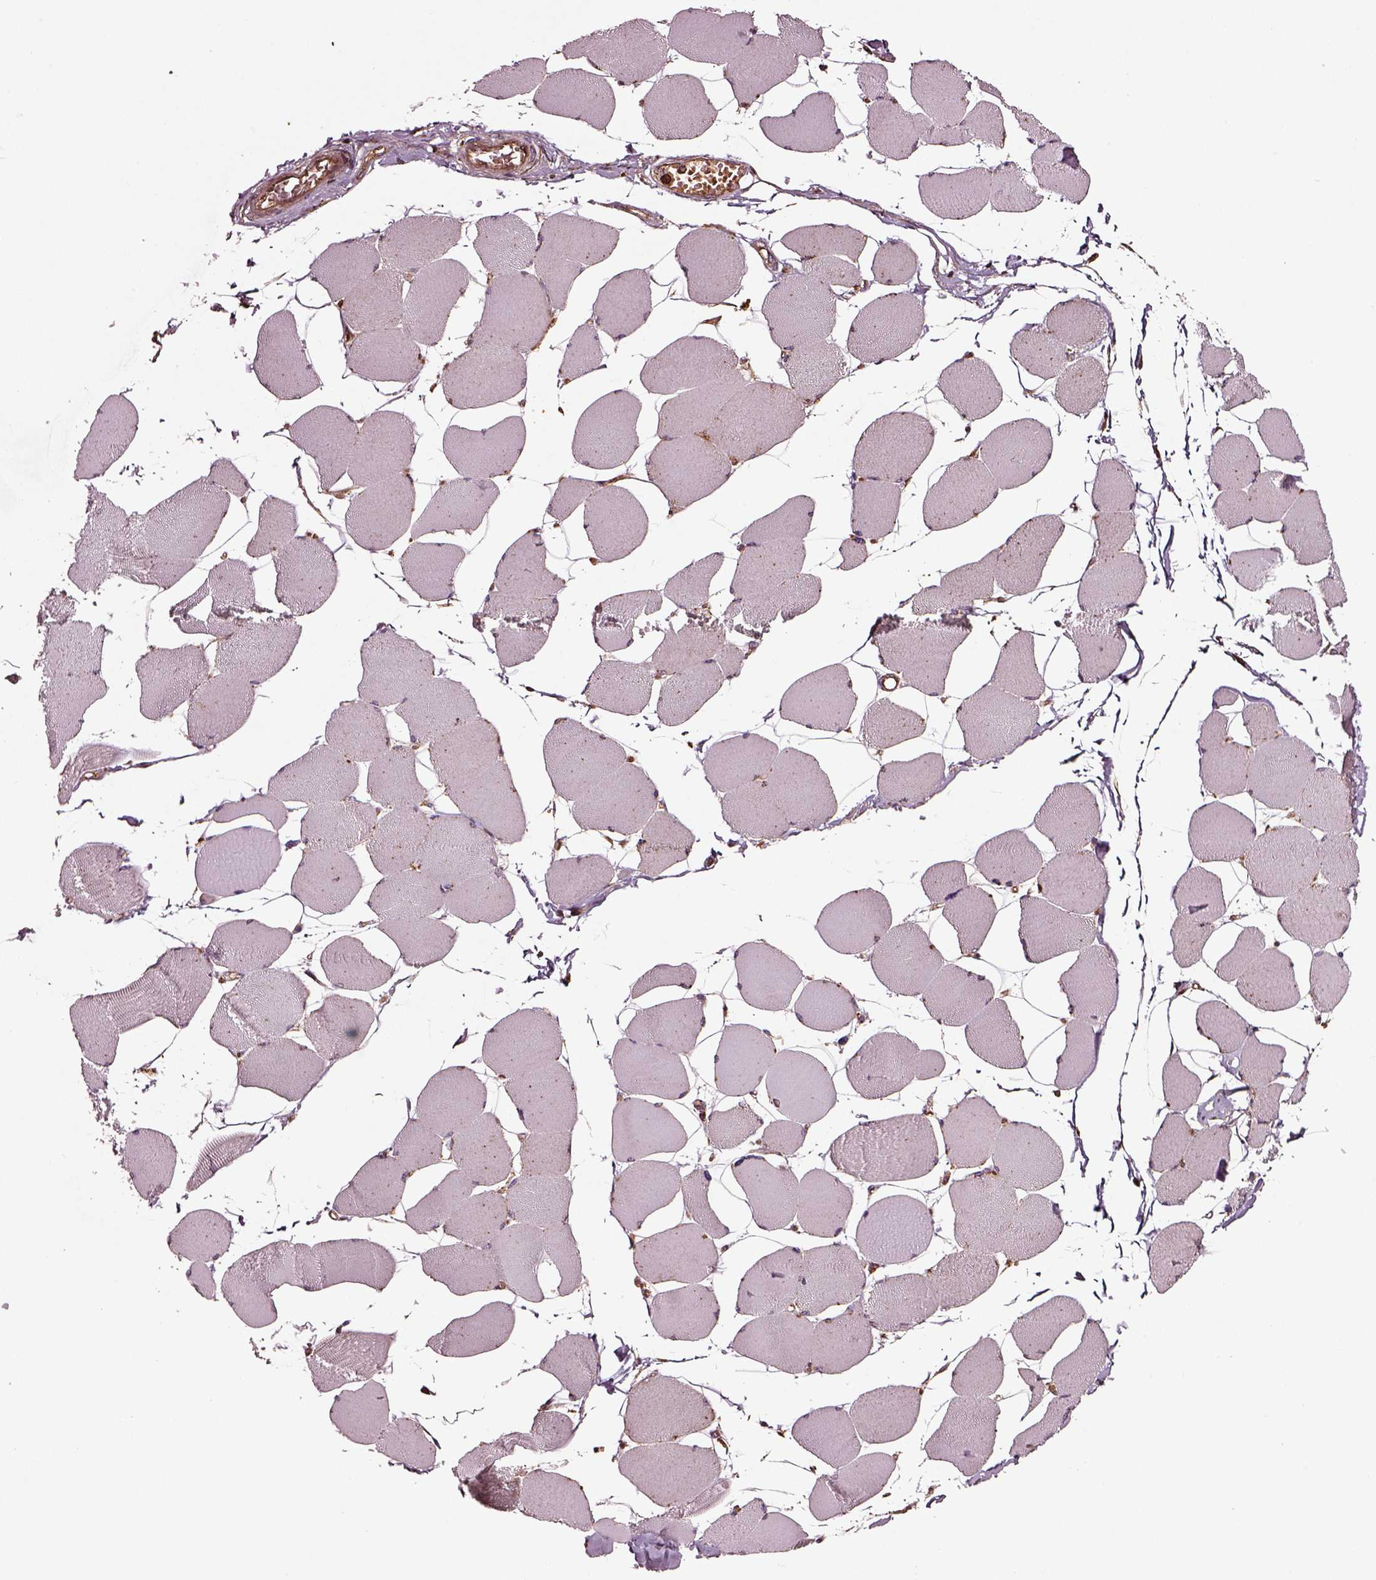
{"staining": {"intensity": "moderate", "quantity": "<25%", "location": "nuclear"}, "tissue": "skeletal muscle", "cell_type": "Myocytes", "image_type": "normal", "snomed": [{"axis": "morphology", "description": "Normal tissue, NOS"}, {"axis": "topography", "description": "Skeletal muscle"}], "caption": "Protein expression analysis of unremarkable human skeletal muscle reveals moderate nuclear positivity in approximately <25% of myocytes.", "gene": "WASHC2A", "patient": {"sex": "female", "age": 75}}